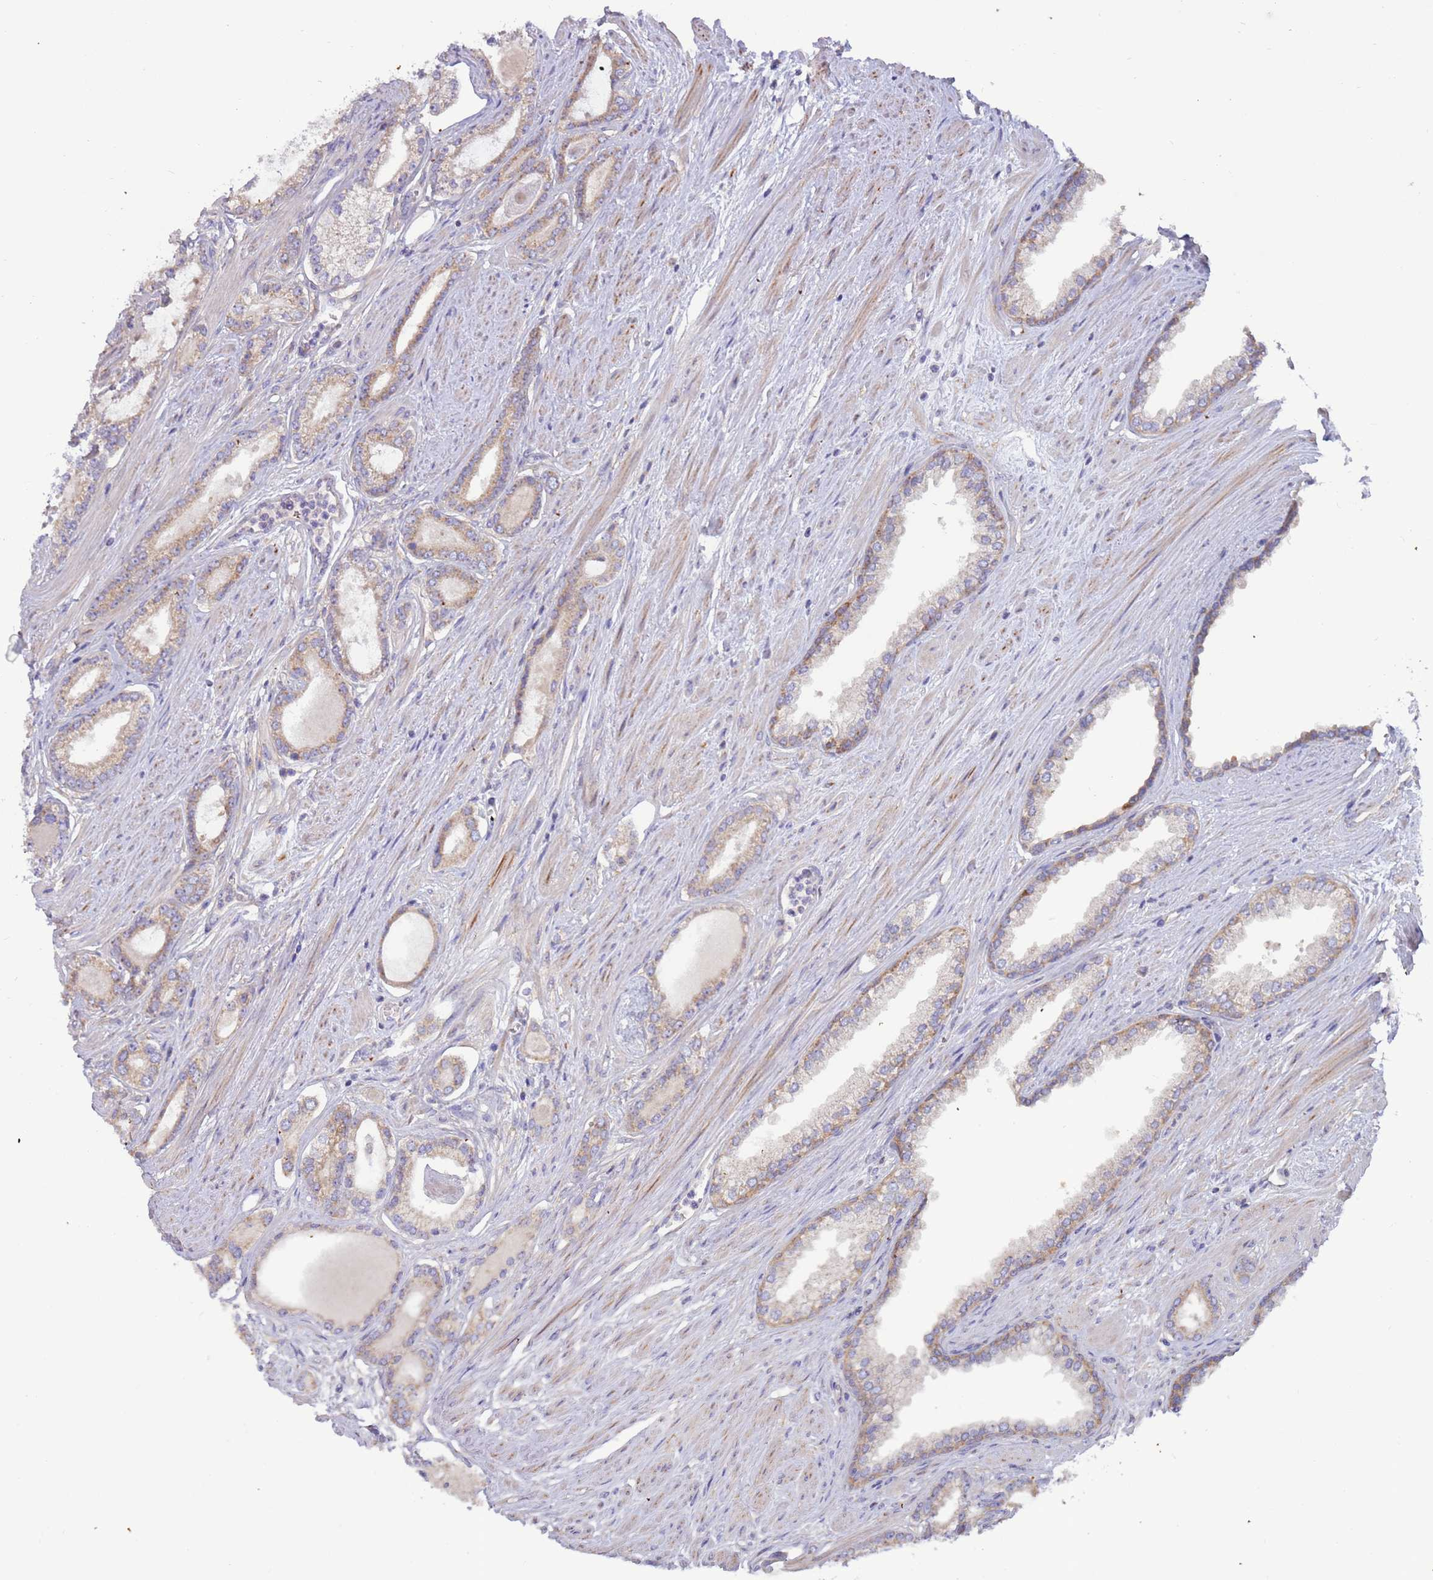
{"staining": {"intensity": "moderate", "quantity": "25%-75%", "location": "cytoplasmic/membranous"}, "tissue": "prostate cancer", "cell_type": "Tumor cells", "image_type": "cancer", "snomed": [{"axis": "morphology", "description": "Adenocarcinoma, Low grade"}, {"axis": "topography", "description": "Prostate"}], "caption": "Brown immunohistochemical staining in prostate adenocarcinoma (low-grade) shows moderate cytoplasmic/membranous staining in approximately 25%-75% of tumor cells.", "gene": "UQCRQ", "patient": {"sex": "male", "age": 60}}